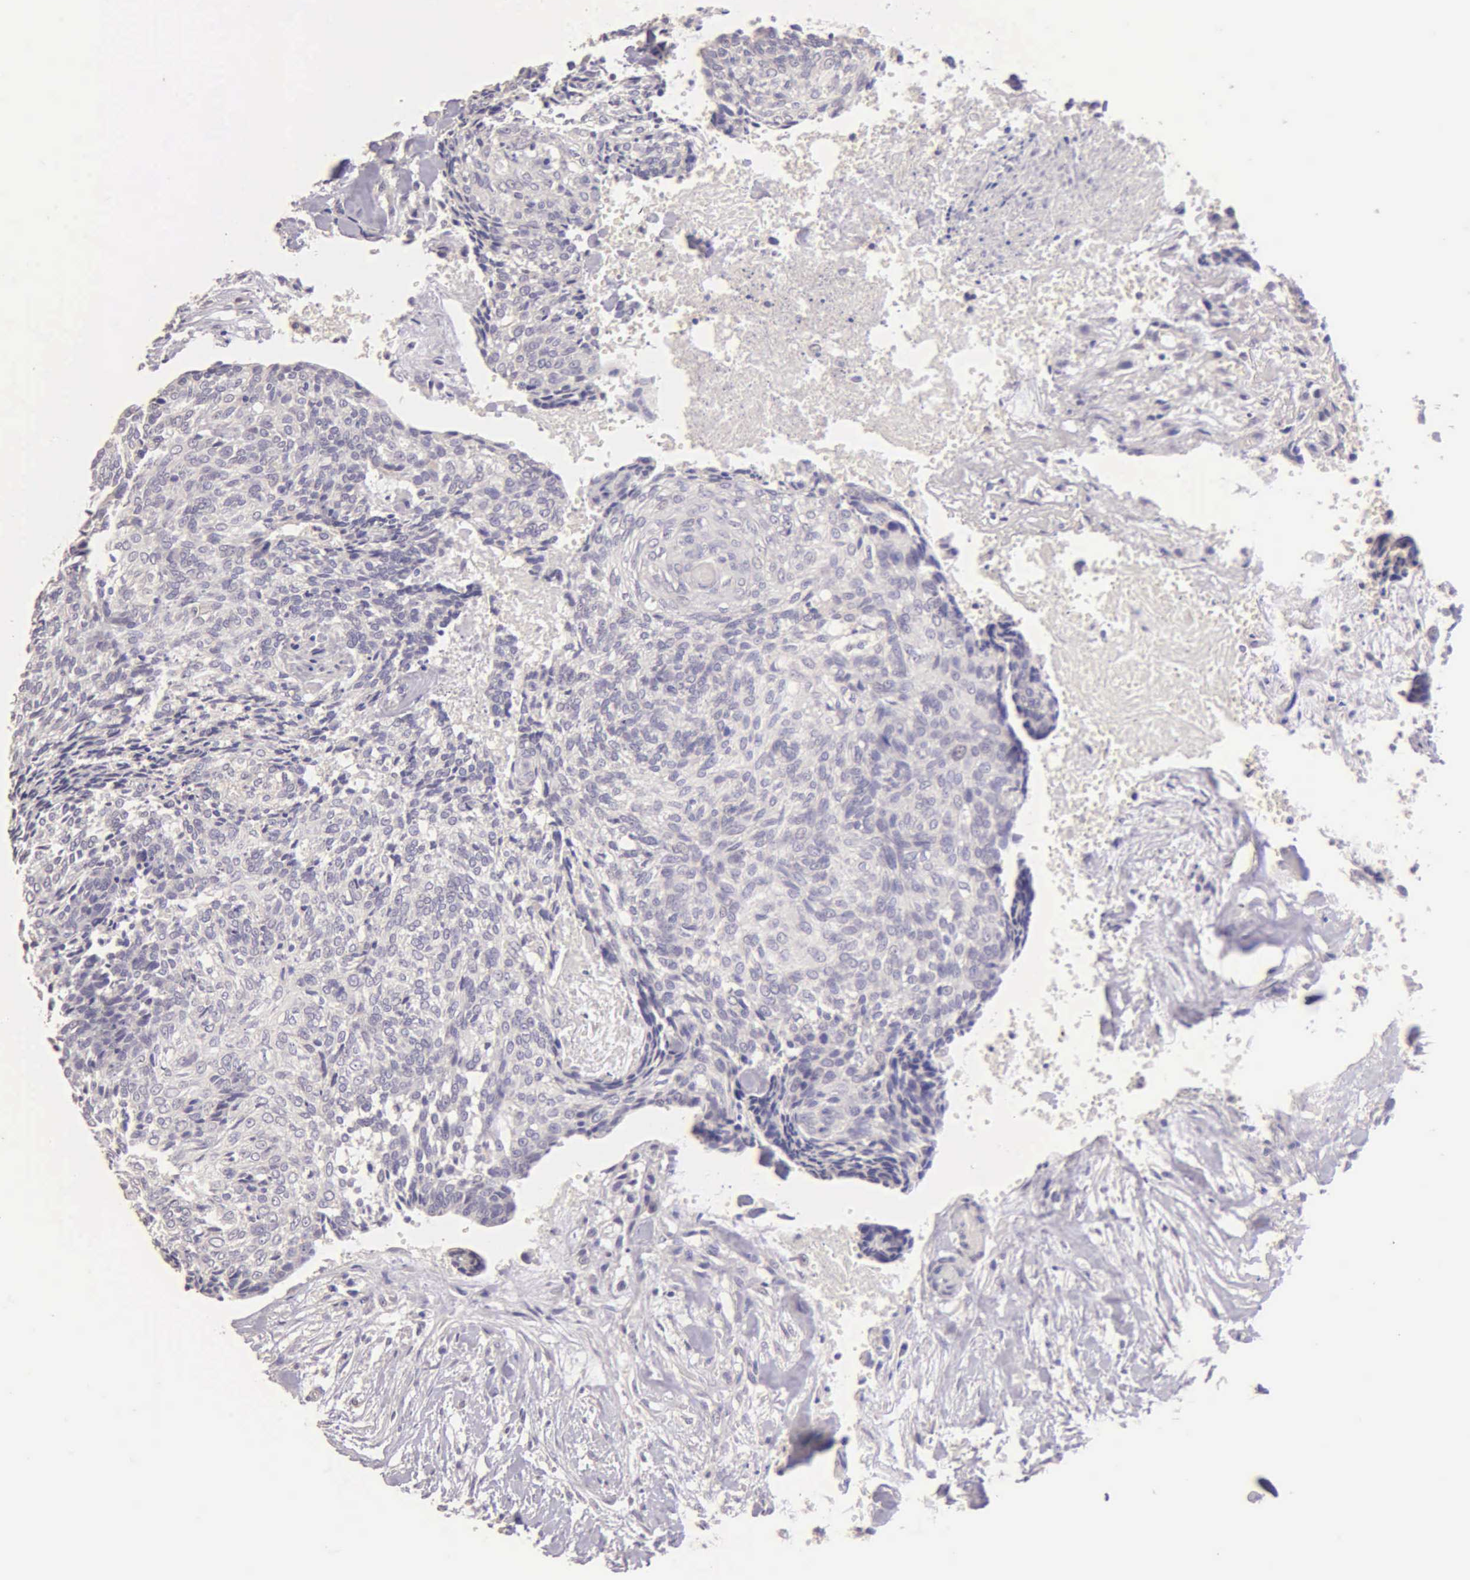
{"staining": {"intensity": "negative", "quantity": "none", "location": "none"}, "tissue": "head and neck cancer", "cell_type": "Tumor cells", "image_type": "cancer", "snomed": [{"axis": "morphology", "description": "Squamous cell carcinoma, NOS"}, {"axis": "topography", "description": "Salivary gland"}, {"axis": "topography", "description": "Head-Neck"}], "caption": "Tumor cells show no significant protein staining in head and neck cancer (squamous cell carcinoma). The staining is performed using DAB brown chromogen with nuclei counter-stained in using hematoxylin.", "gene": "ESR1", "patient": {"sex": "male", "age": 70}}